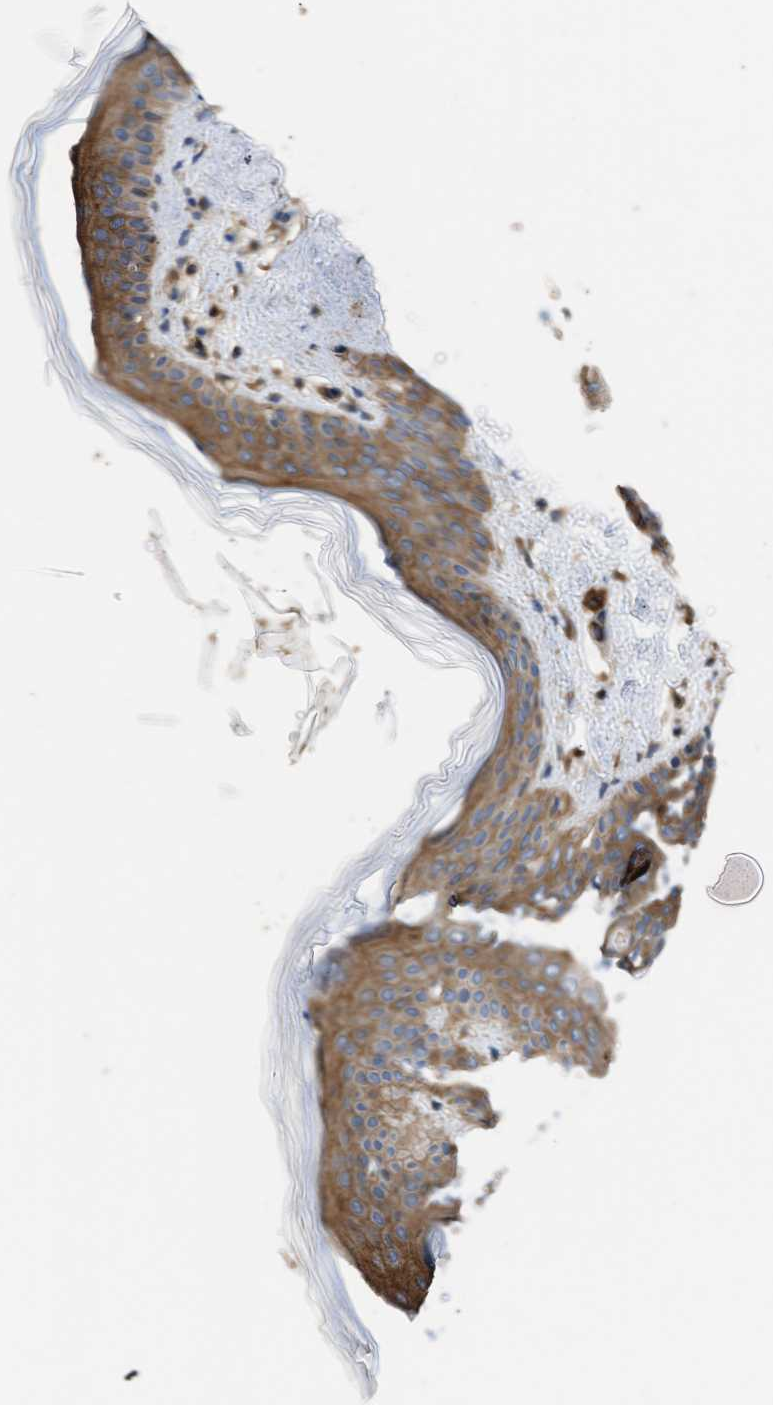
{"staining": {"intensity": "moderate", "quantity": ">75%", "location": "cytoplasmic/membranous"}, "tissue": "skin", "cell_type": "Fibroblasts", "image_type": "normal", "snomed": [{"axis": "morphology", "description": "Normal tissue, NOS"}, {"axis": "topography", "description": "Skin"}], "caption": "Skin stained with IHC reveals moderate cytoplasmic/membranous expression in approximately >75% of fibroblasts.", "gene": "MAS1L", "patient": {"sex": "female", "age": 17}}